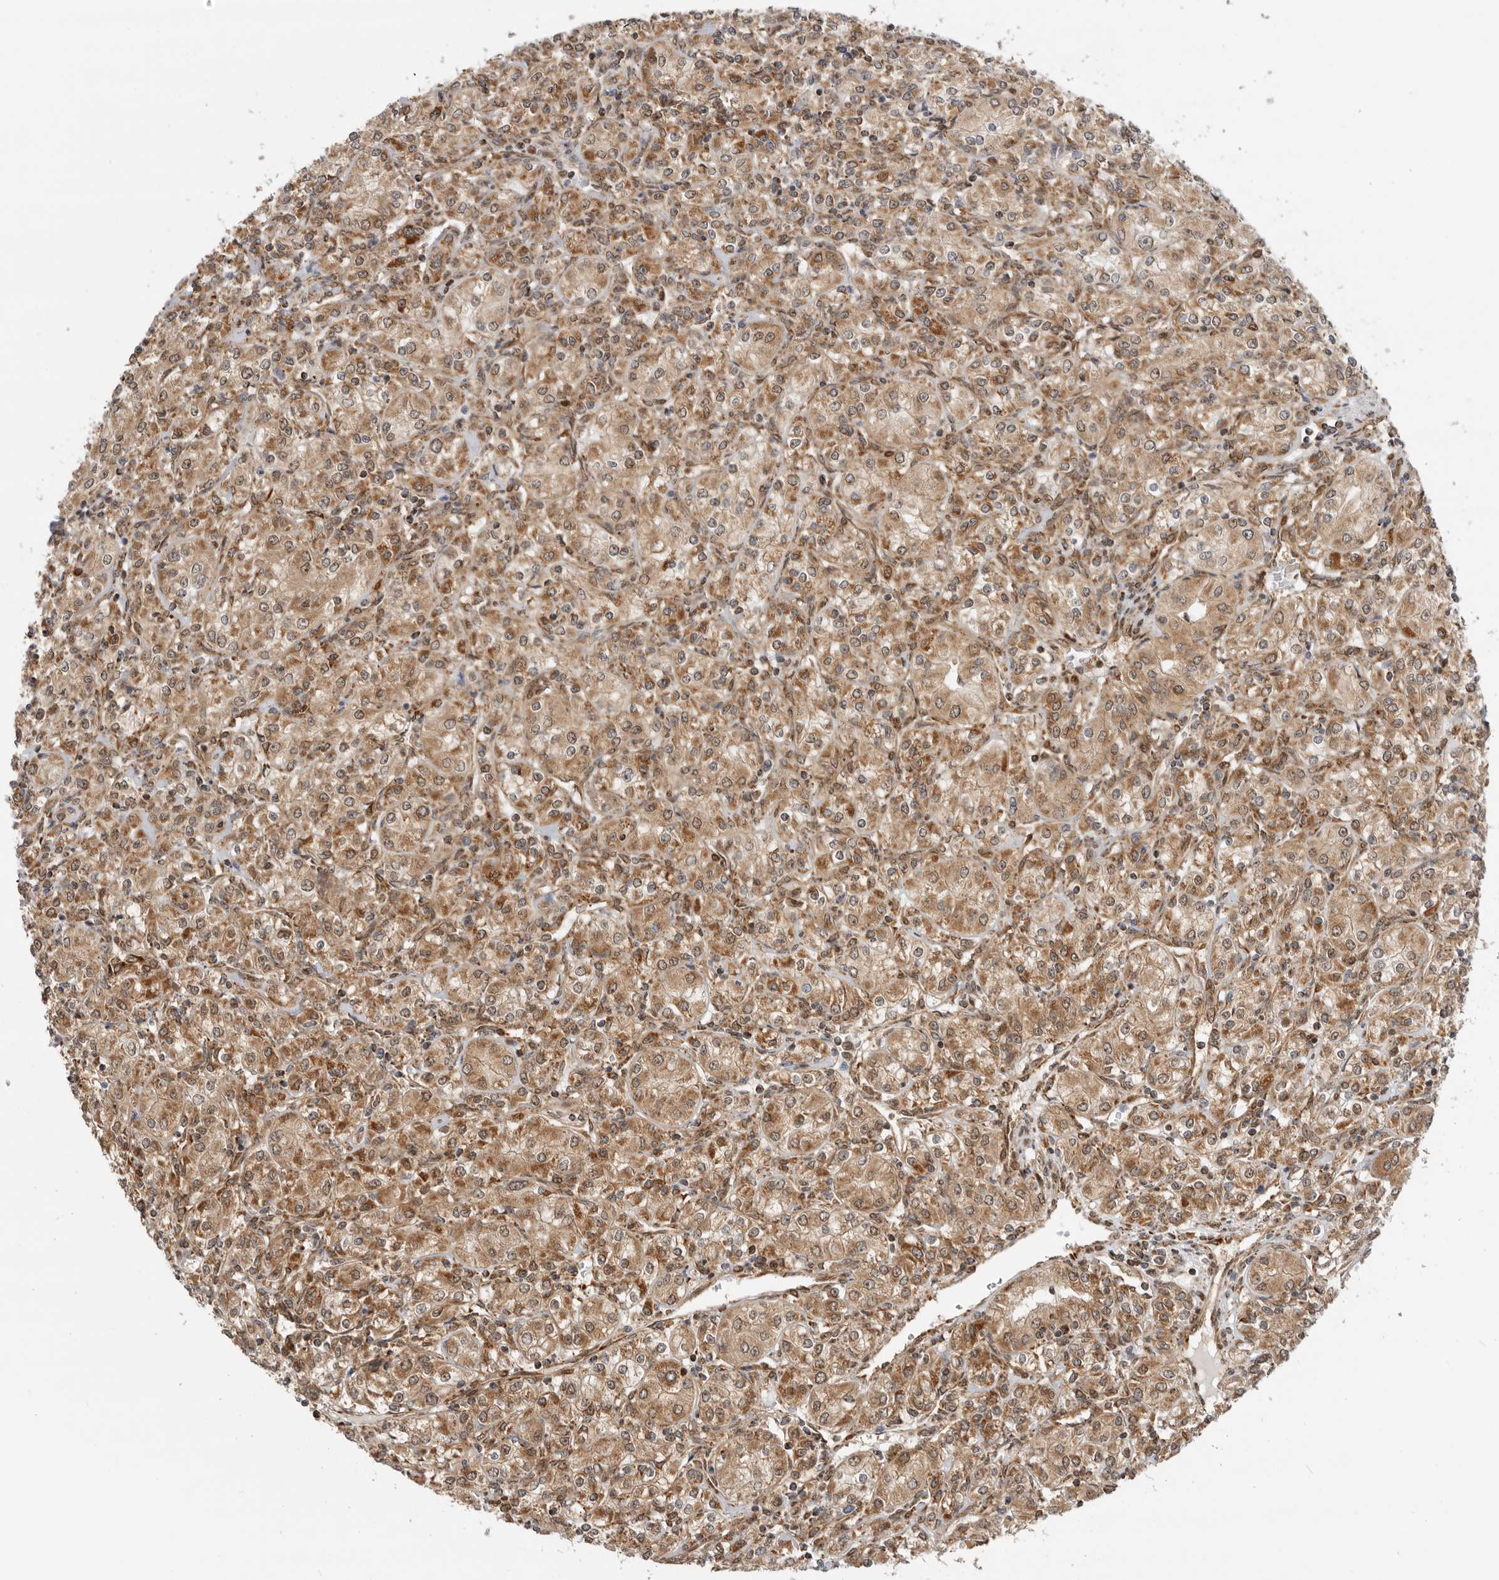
{"staining": {"intensity": "moderate", "quantity": ">75%", "location": "cytoplasmic/membranous"}, "tissue": "renal cancer", "cell_type": "Tumor cells", "image_type": "cancer", "snomed": [{"axis": "morphology", "description": "Adenocarcinoma, NOS"}, {"axis": "topography", "description": "Kidney"}], "caption": "Renal cancer tissue displays moderate cytoplasmic/membranous positivity in approximately >75% of tumor cells, visualized by immunohistochemistry.", "gene": "DCAF8", "patient": {"sex": "male", "age": 77}}